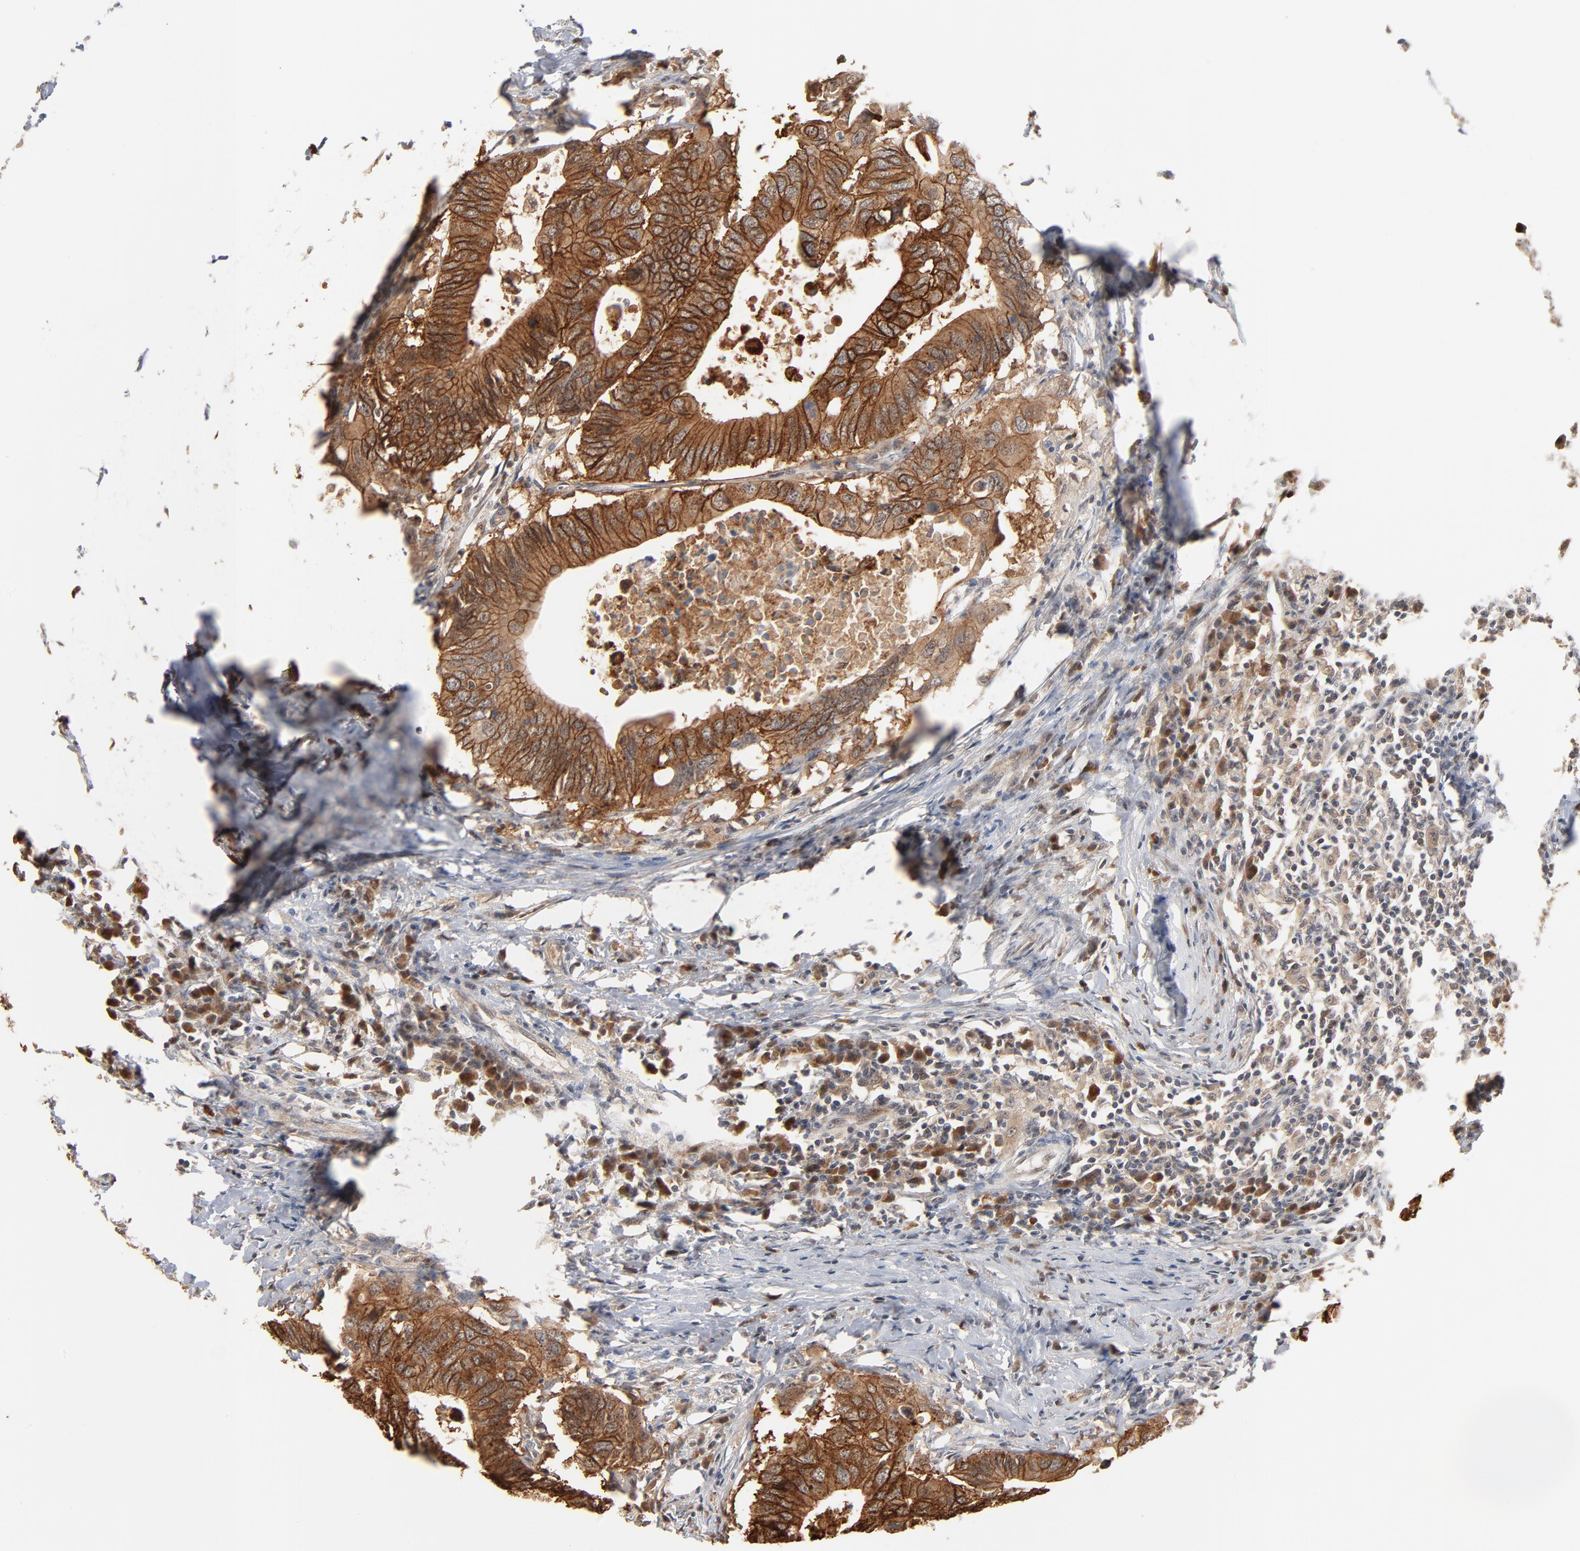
{"staining": {"intensity": "strong", "quantity": ">75%", "location": "cytoplasmic/membranous"}, "tissue": "colorectal cancer", "cell_type": "Tumor cells", "image_type": "cancer", "snomed": [{"axis": "morphology", "description": "Adenocarcinoma, NOS"}, {"axis": "topography", "description": "Colon"}], "caption": "Protein analysis of adenocarcinoma (colorectal) tissue reveals strong cytoplasmic/membranous staining in about >75% of tumor cells.", "gene": "EPCAM", "patient": {"sex": "male", "age": 71}}